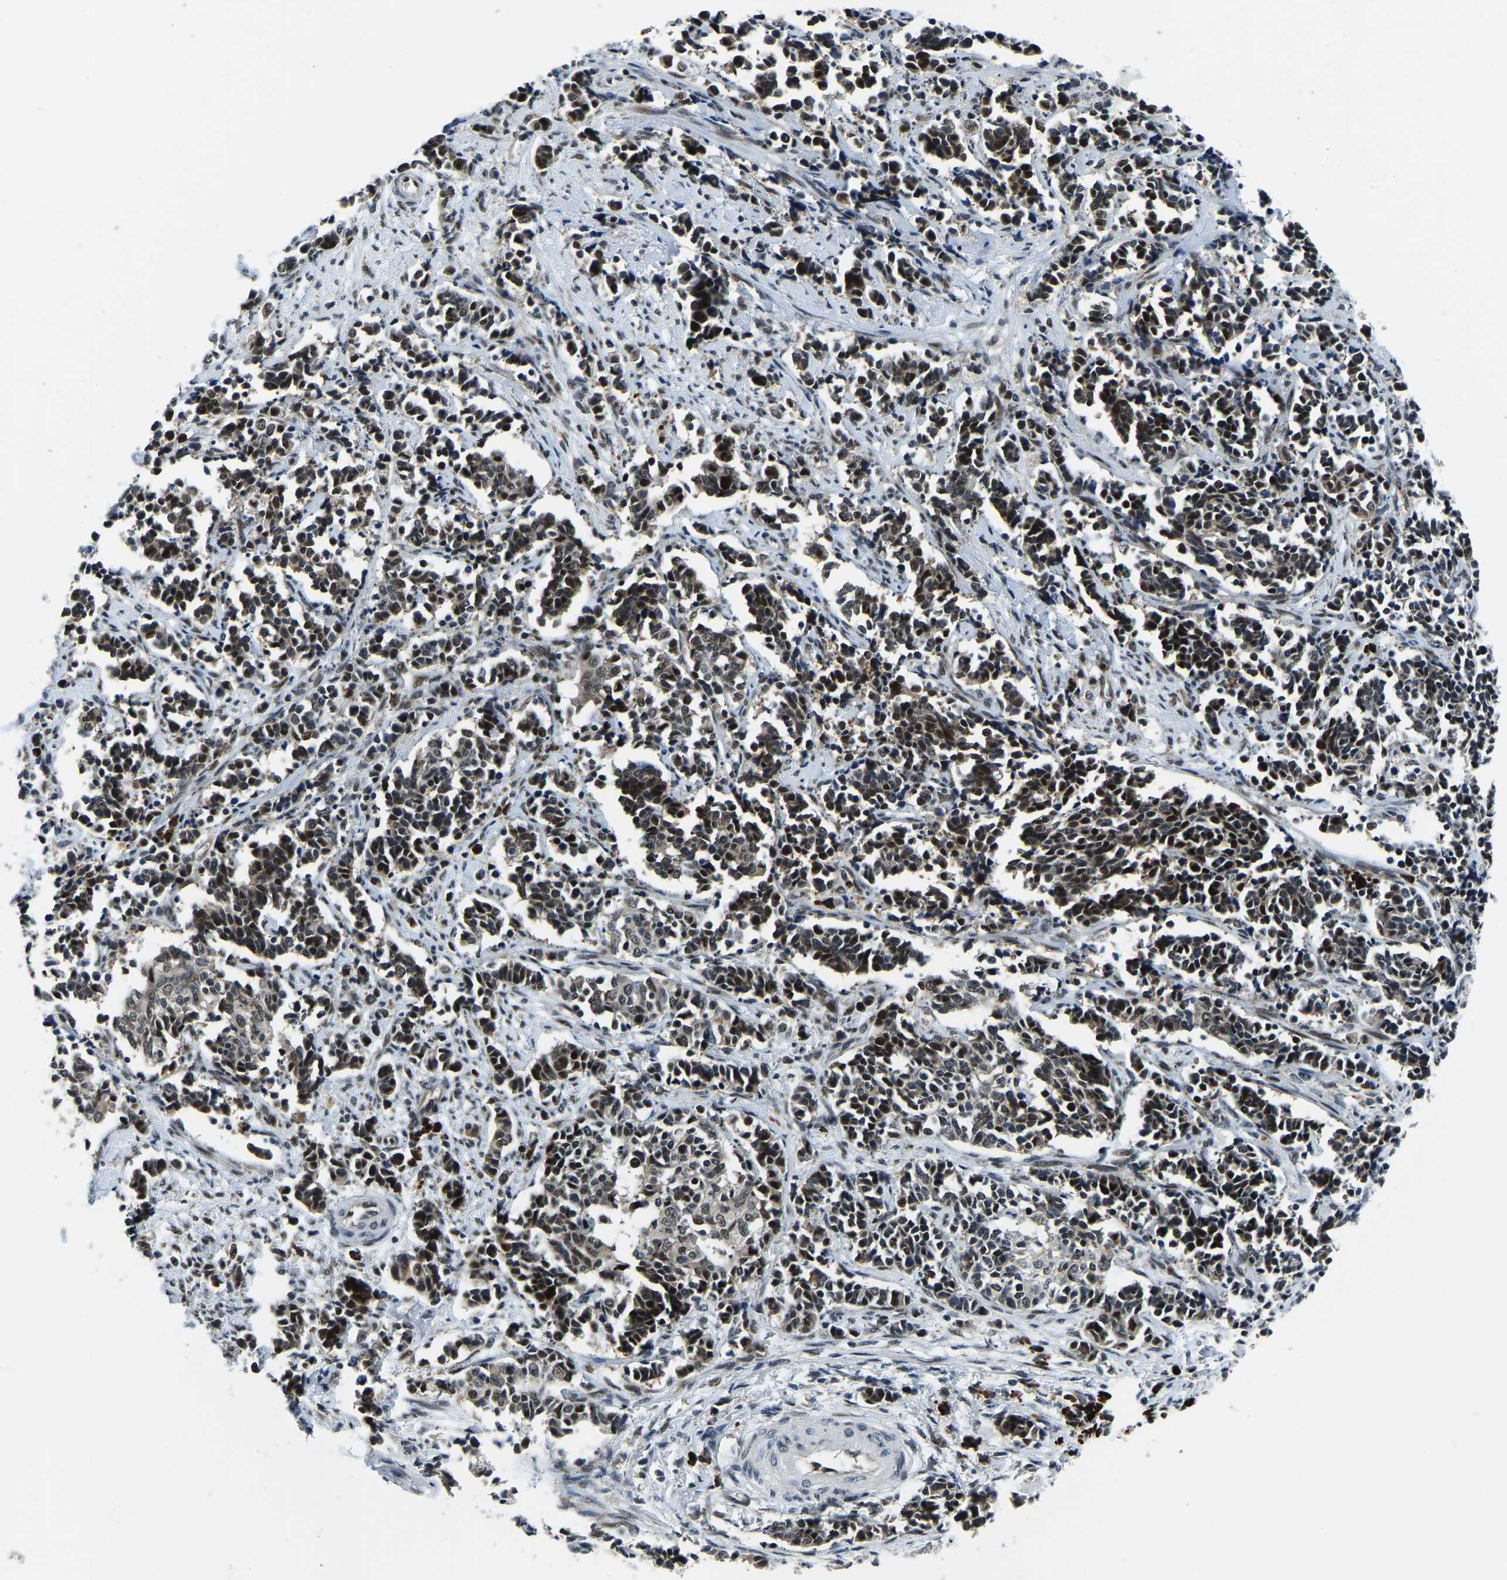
{"staining": {"intensity": "strong", "quantity": "25%-75%", "location": "cytoplasmic/membranous,nuclear"}, "tissue": "cervical cancer", "cell_type": "Tumor cells", "image_type": "cancer", "snomed": [{"axis": "morphology", "description": "Normal tissue, NOS"}, {"axis": "morphology", "description": "Squamous cell carcinoma, NOS"}, {"axis": "topography", "description": "Cervix"}], "caption": "Immunohistochemistry staining of cervical squamous cell carcinoma, which shows high levels of strong cytoplasmic/membranous and nuclear staining in approximately 25%-75% of tumor cells indicating strong cytoplasmic/membranous and nuclear protein positivity. The staining was performed using DAB (3,3'-diaminobenzidine) (brown) for protein detection and nuclei were counterstained in hematoxylin (blue).", "gene": "ING2", "patient": {"sex": "female", "age": 35}}